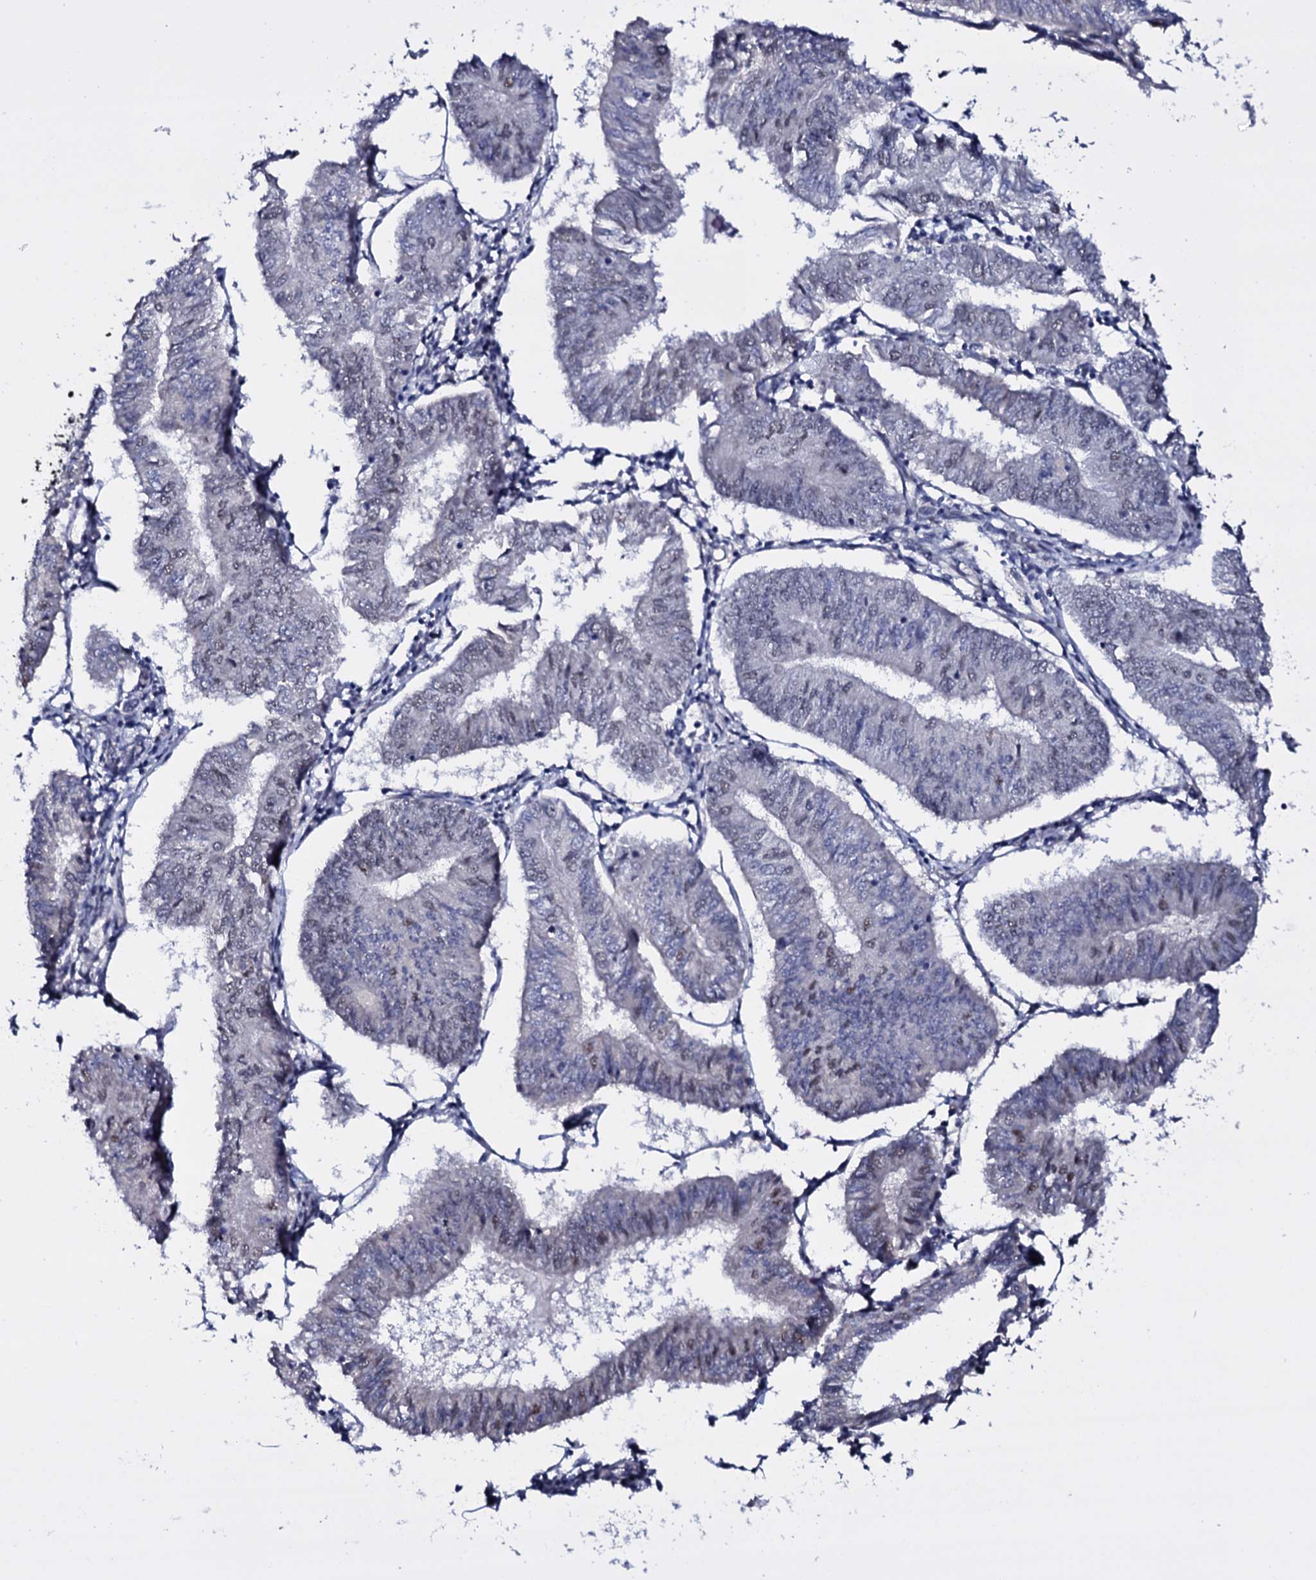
{"staining": {"intensity": "negative", "quantity": "none", "location": "none"}, "tissue": "endometrial cancer", "cell_type": "Tumor cells", "image_type": "cancer", "snomed": [{"axis": "morphology", "description": "Adenocarcinoma, NOS"}, {"axis": "topography", "description": "Endometrium"}], "caption": "IHC of endometrial cancer (adenocarcinoma) reveals no positivity in tumor cells.", "gene": "GAREM1", "patient": {"sex": "female", "age": 58}}